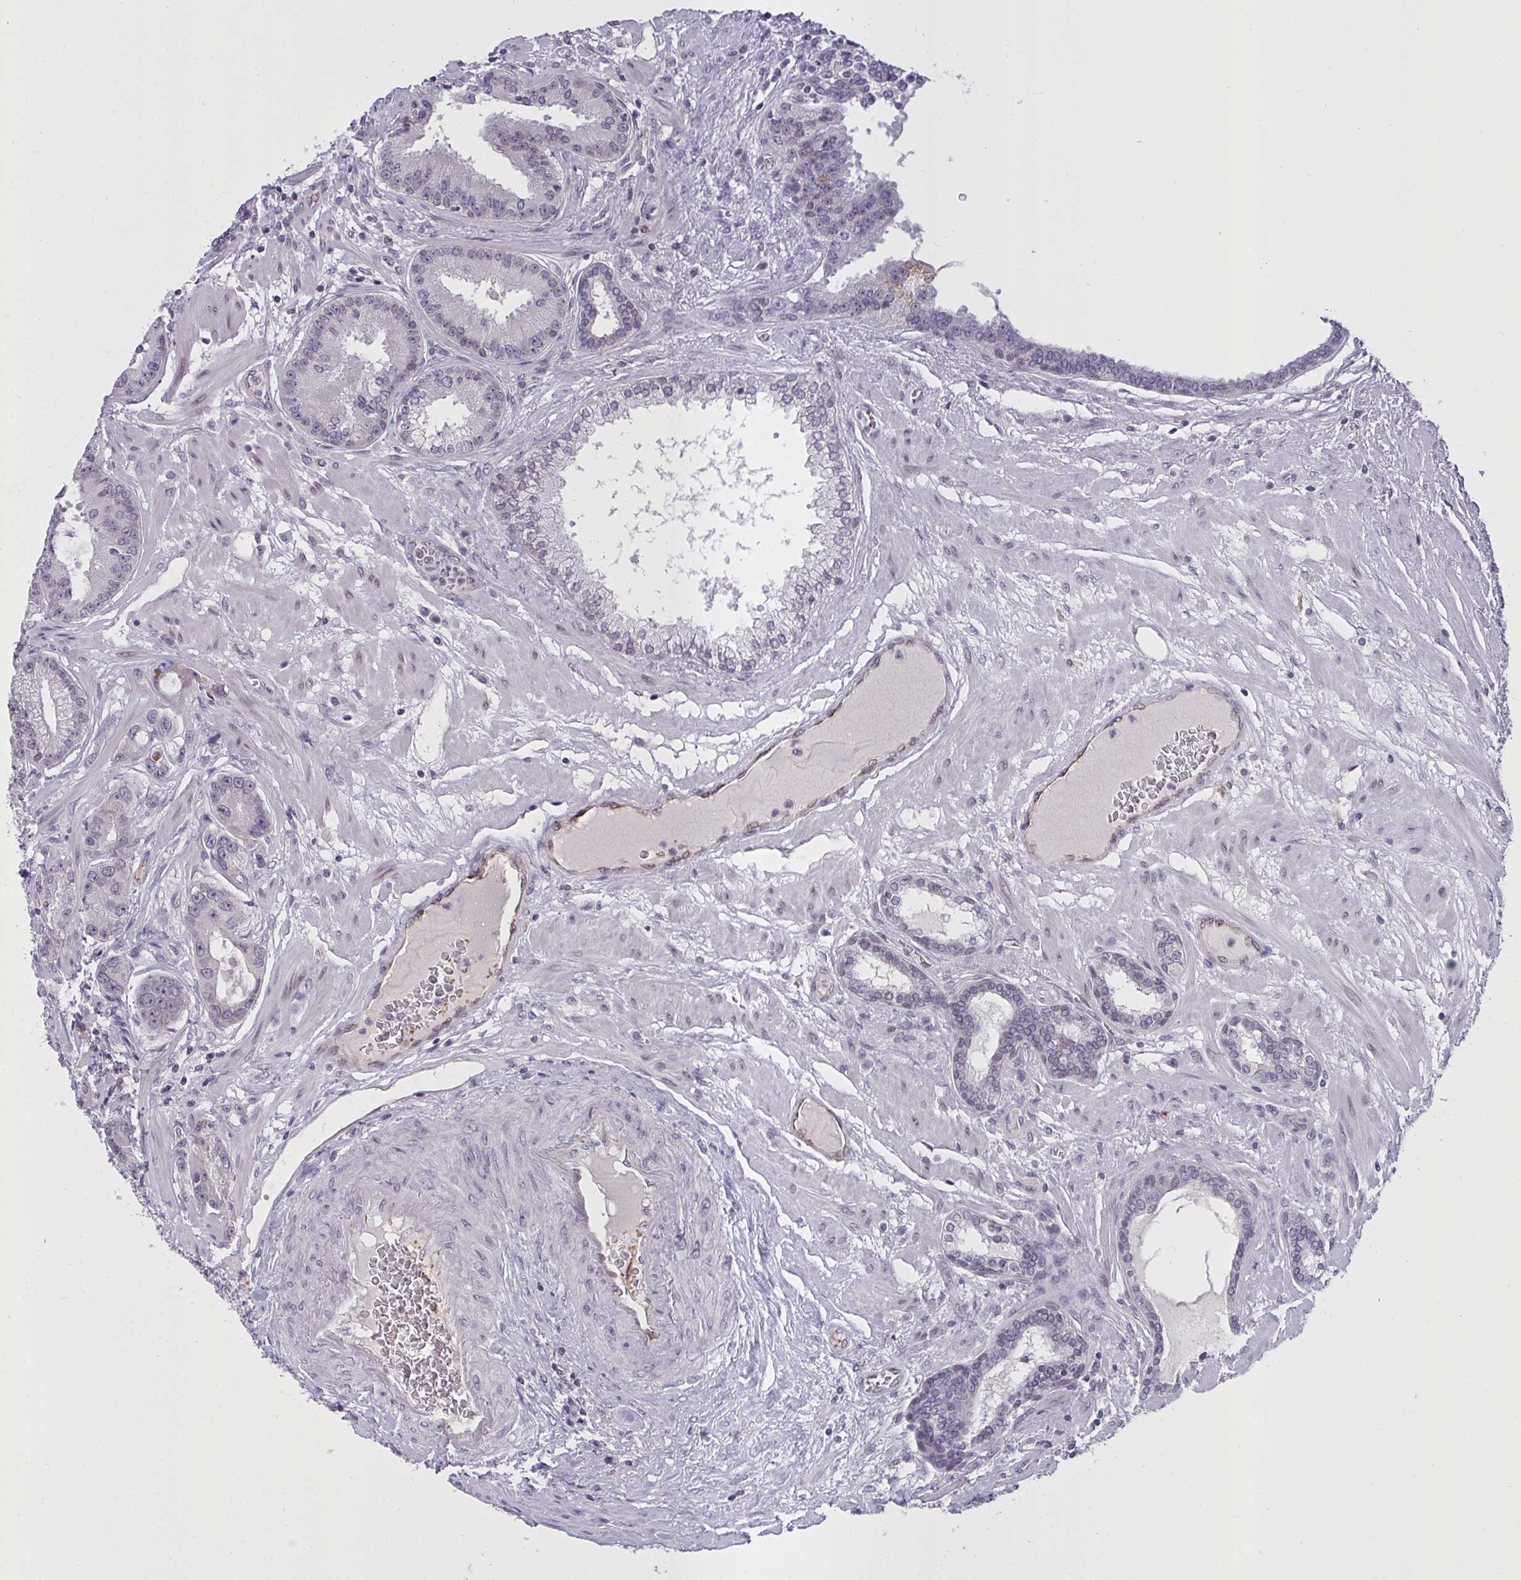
{"staining": {"intensity": "negative", "quantity": "none", "location": "none"}, "tissue": "prostate cancer", "cell_type": "Tumor cells", "image_type": "cancer", "snomed": [{"axis": "morphology", "description": "Adenocarcinoma, High grade"}, {"axis": "topography", "description": "Prostate"}], "caption": "Micrograph shows no protein staining in tumor cells of prostate cancer (high-grade adenocarcinoma) tissue.", "gene": "SEMA6B", "patient": {"sex": "male", "age": 65}}